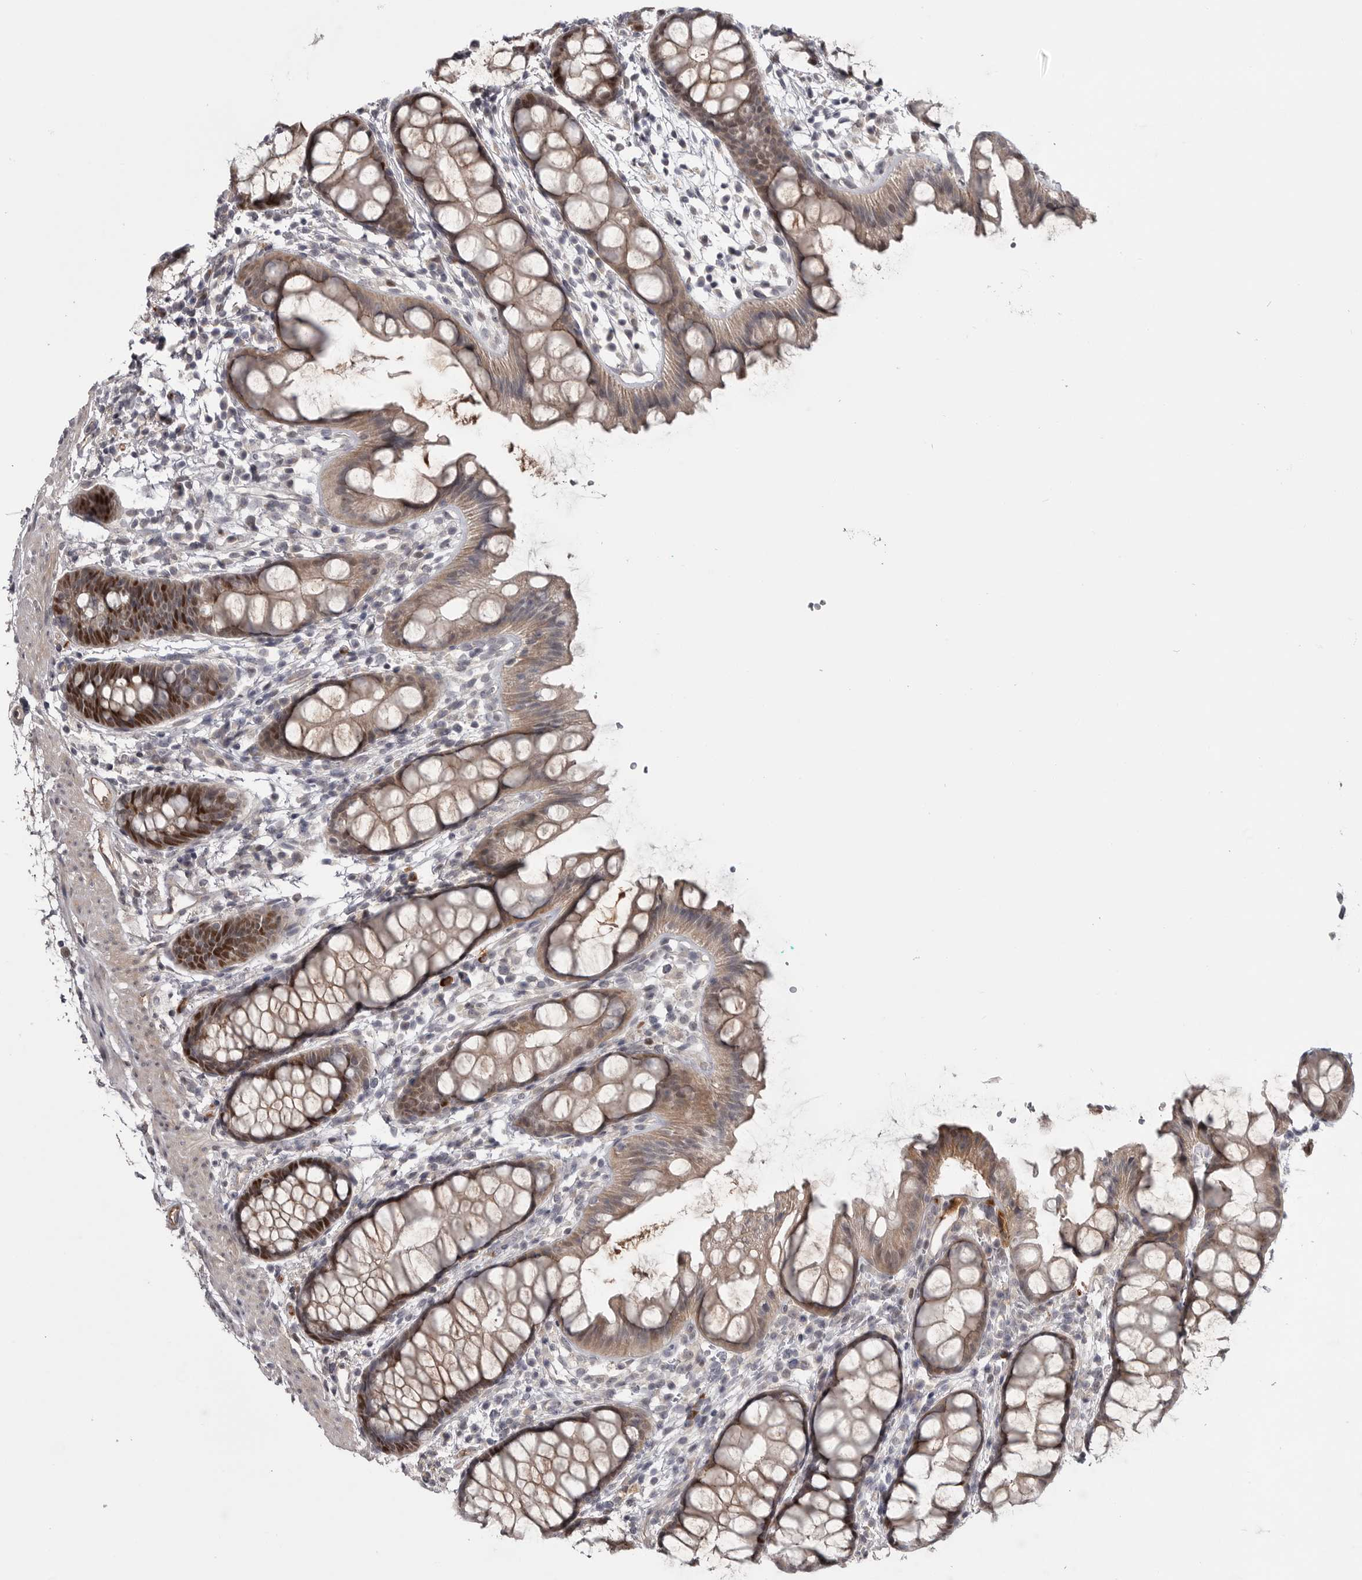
{"staining": {"intensity": "moderate", "quantity": ">75%", "location": "cytoplasmic/membranous,nuclear"}, "tissue": "rectum", "cell_type": "Glandular cells", "image_type": "normal", "snomed": [{"axis": "morphology", "description": "Normal tissue, NOS"}, {"axis": "topography", "description": "Rectum"}], "caption": "A high-resolution micrograph shows IHC staining of normal rectum, which shows moderate cytoplasmic/membranous,nuclear staining in about >75% of glandular cells. (brown staining indicates protein expression, while blue staining denotes nuclei).", "gene": "ZNF277", "patient": {"sex": "female", "age": 65}}